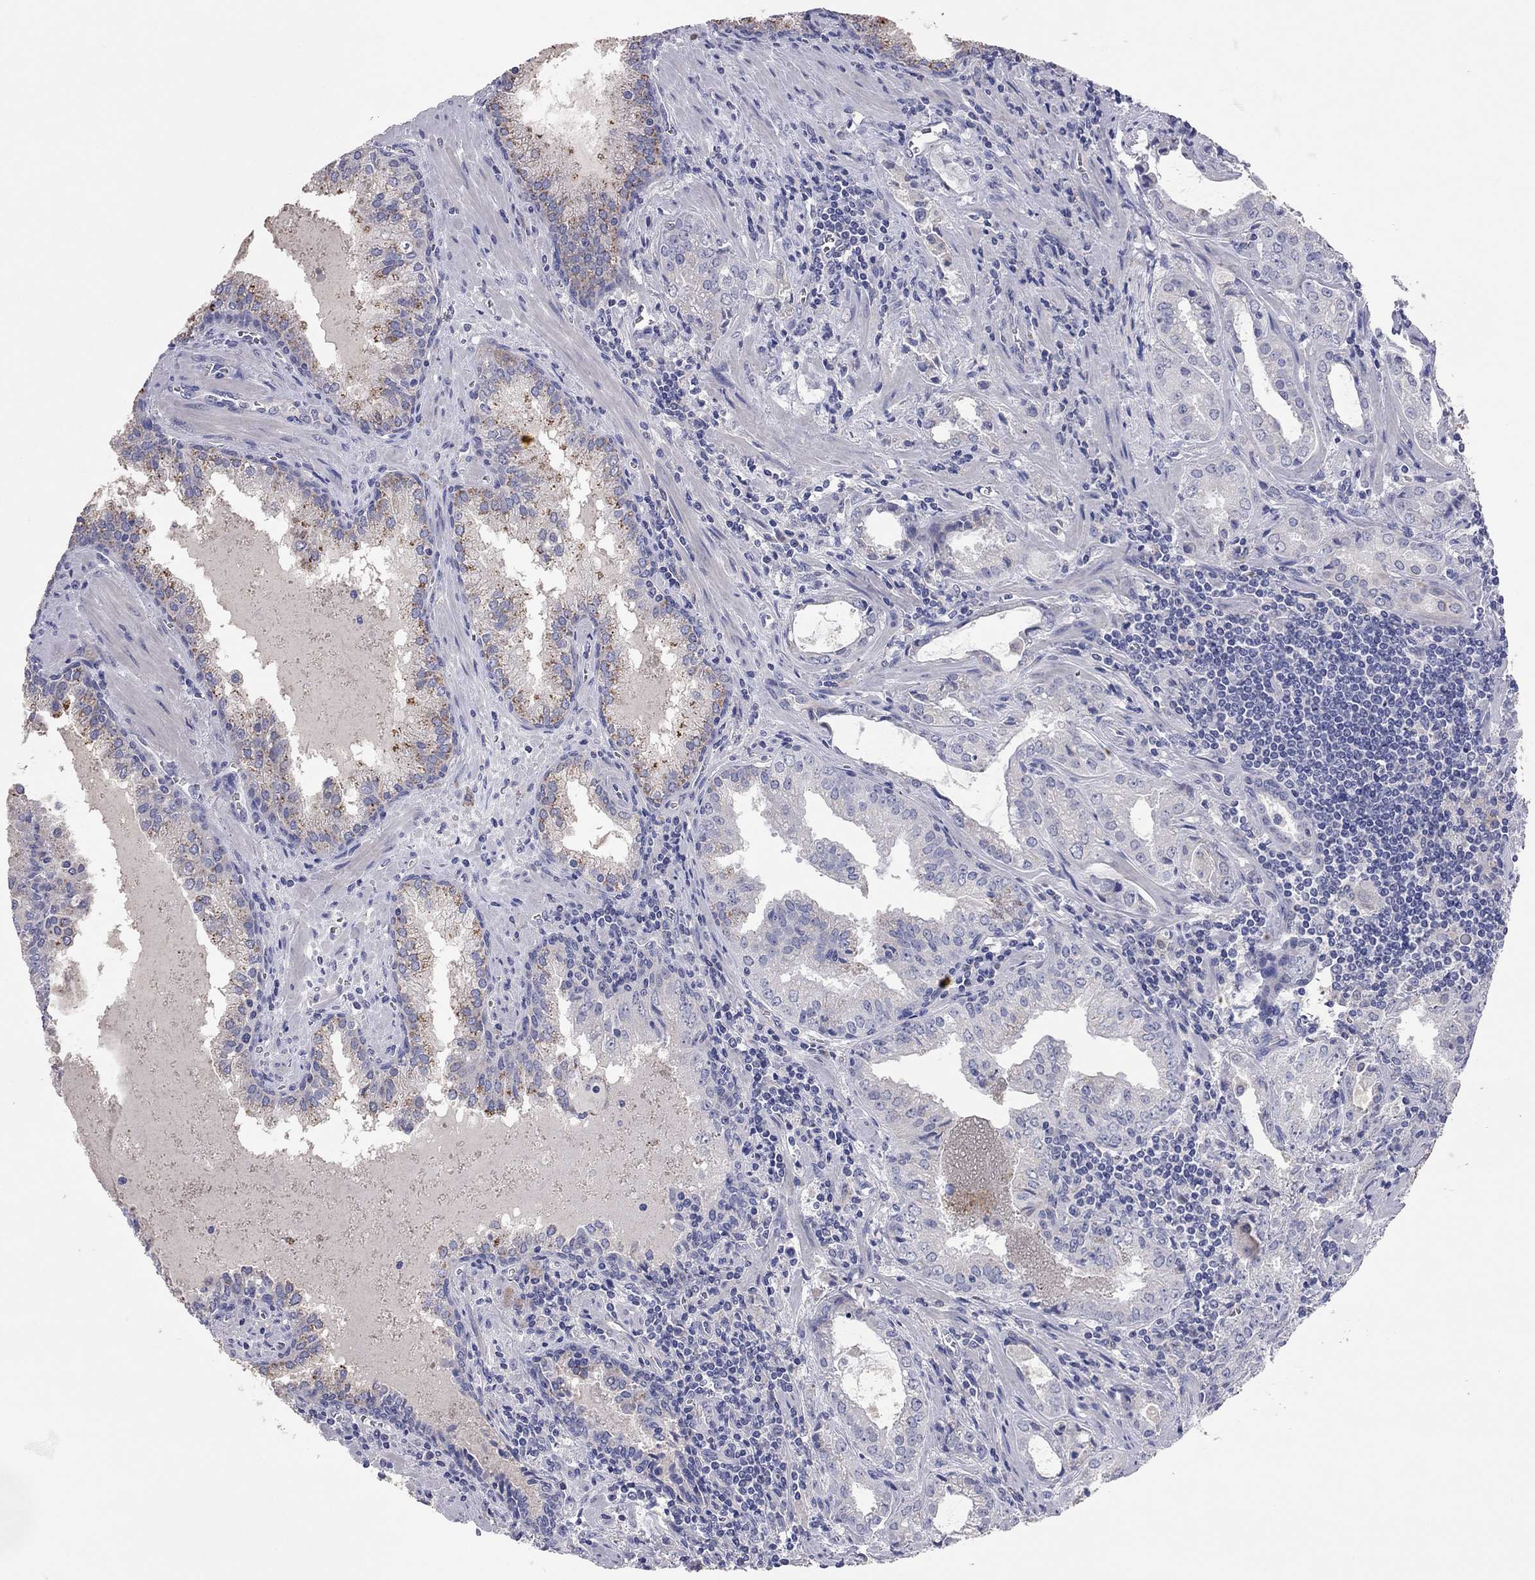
{"staining": {"intensity": "negative", "quantity": "none", "location": "none"}, "tissue": "prostate cancer", "cell_type": "Tumor cells", "image_type": "cancer", "snomed": [{"axis": "morphology", "description": "Adenocarcinoma, High grade"}, {"axis": "topography", "description": "Prostate"}], "caption": "Immunohistochemical staining of prostate high-grade adenocarcinoma reveals no significant positivity in tumor cells. The staining was performed using DAB (3,3'-diaminobenzidine) to visualize the protein expression in brown, while the nuclei were stained in blue with hematoxylin (Magnification: 20x).", "gene": "KCNB1", "patient": {"sex": "male", "age": 68}}